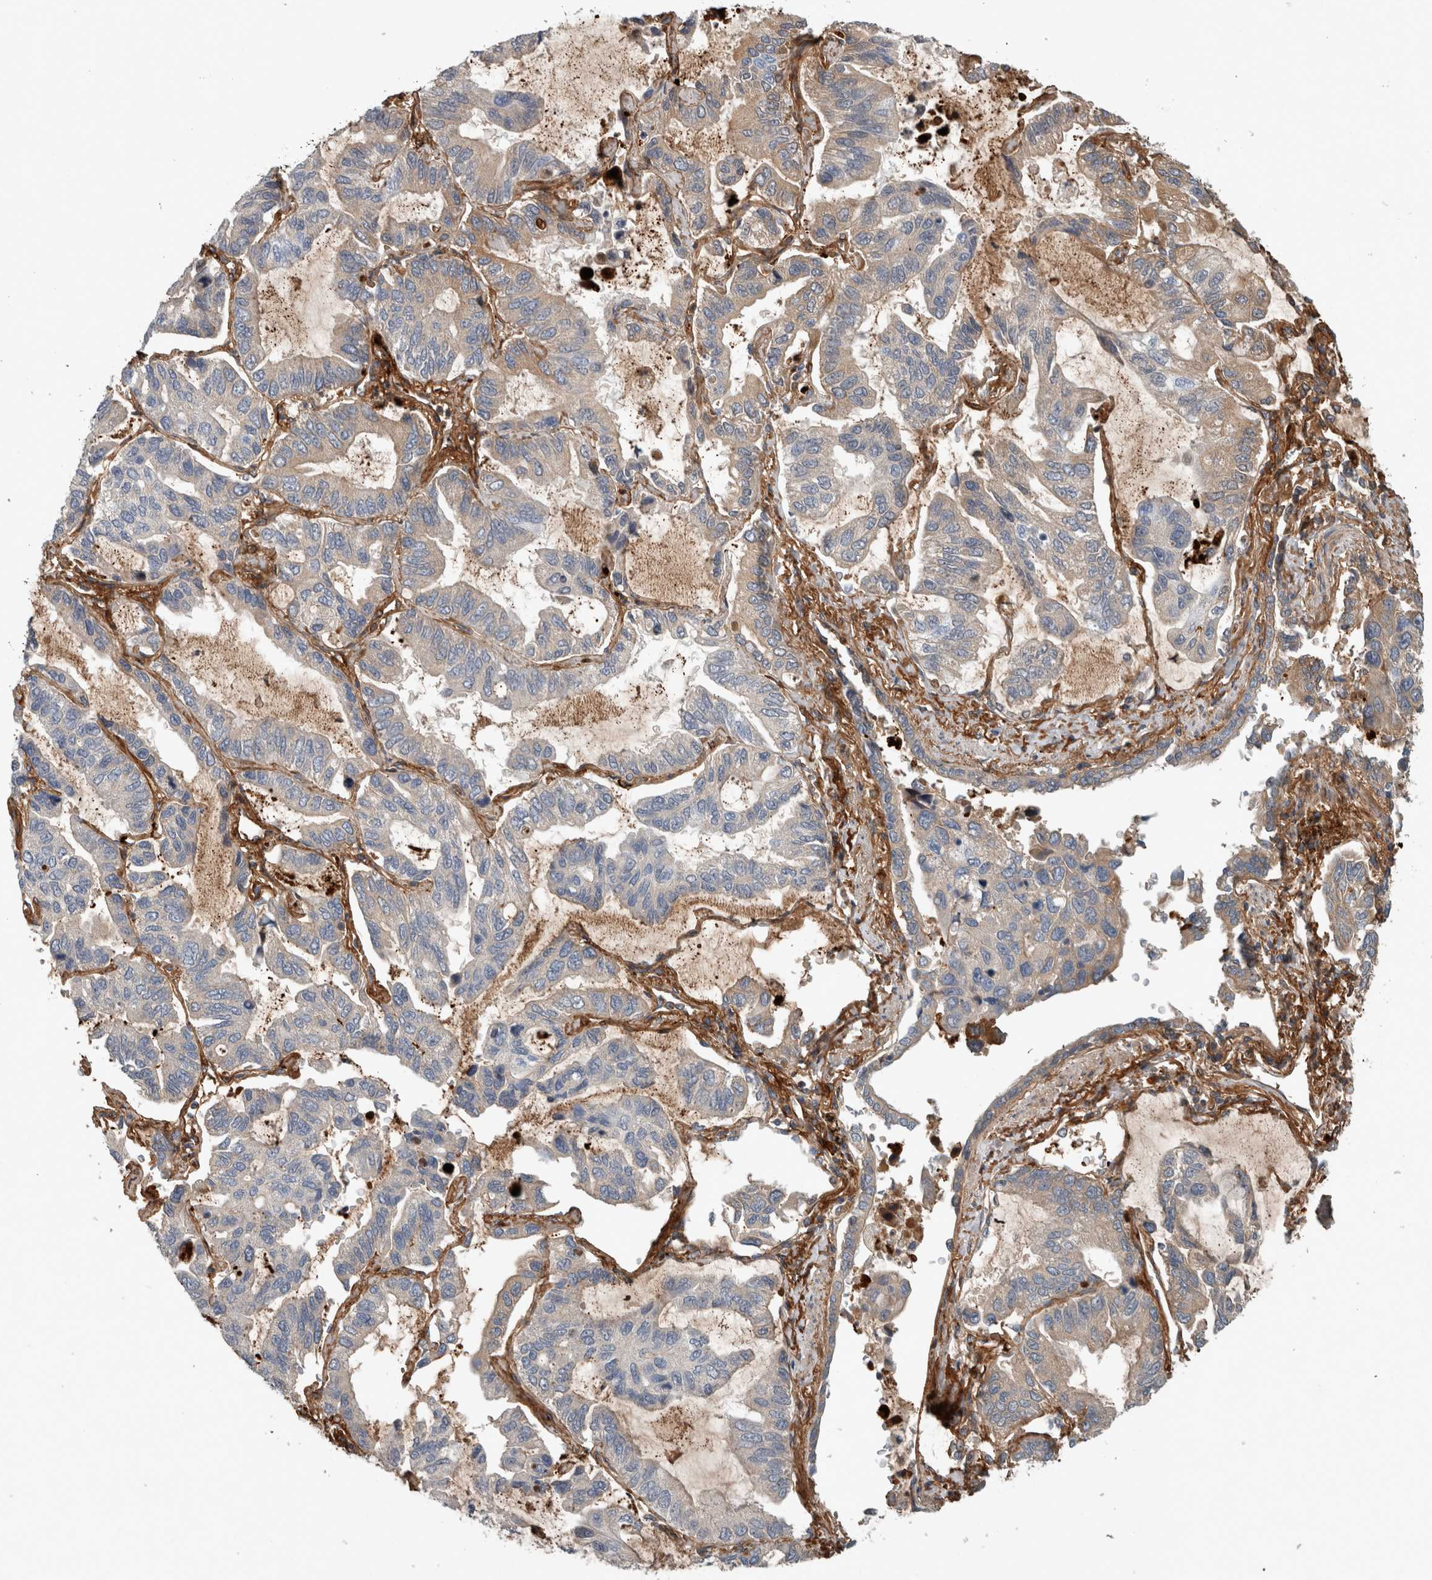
{"staining": {"intensity": "moderate", "quantity": "<25%", "location": "cytoplasmic/membranous"}, "tissue": "lung cancer", "cell_type": "Tumor cells", "image_type": "cancer", "snomed": [{"axis": "morphology", "description": "Adenocarcinoma, NOS"}, {"axis": "topography", "description": "Lung"}], "caption": "Lung adenocarcinoma was stained to show a protein in brown. There is low levels of moderate cytoplasmic/membranous expression in about <25% of tumor cells.", "gene": "FN1", "patient": {"sex": "male", "age": 64}}